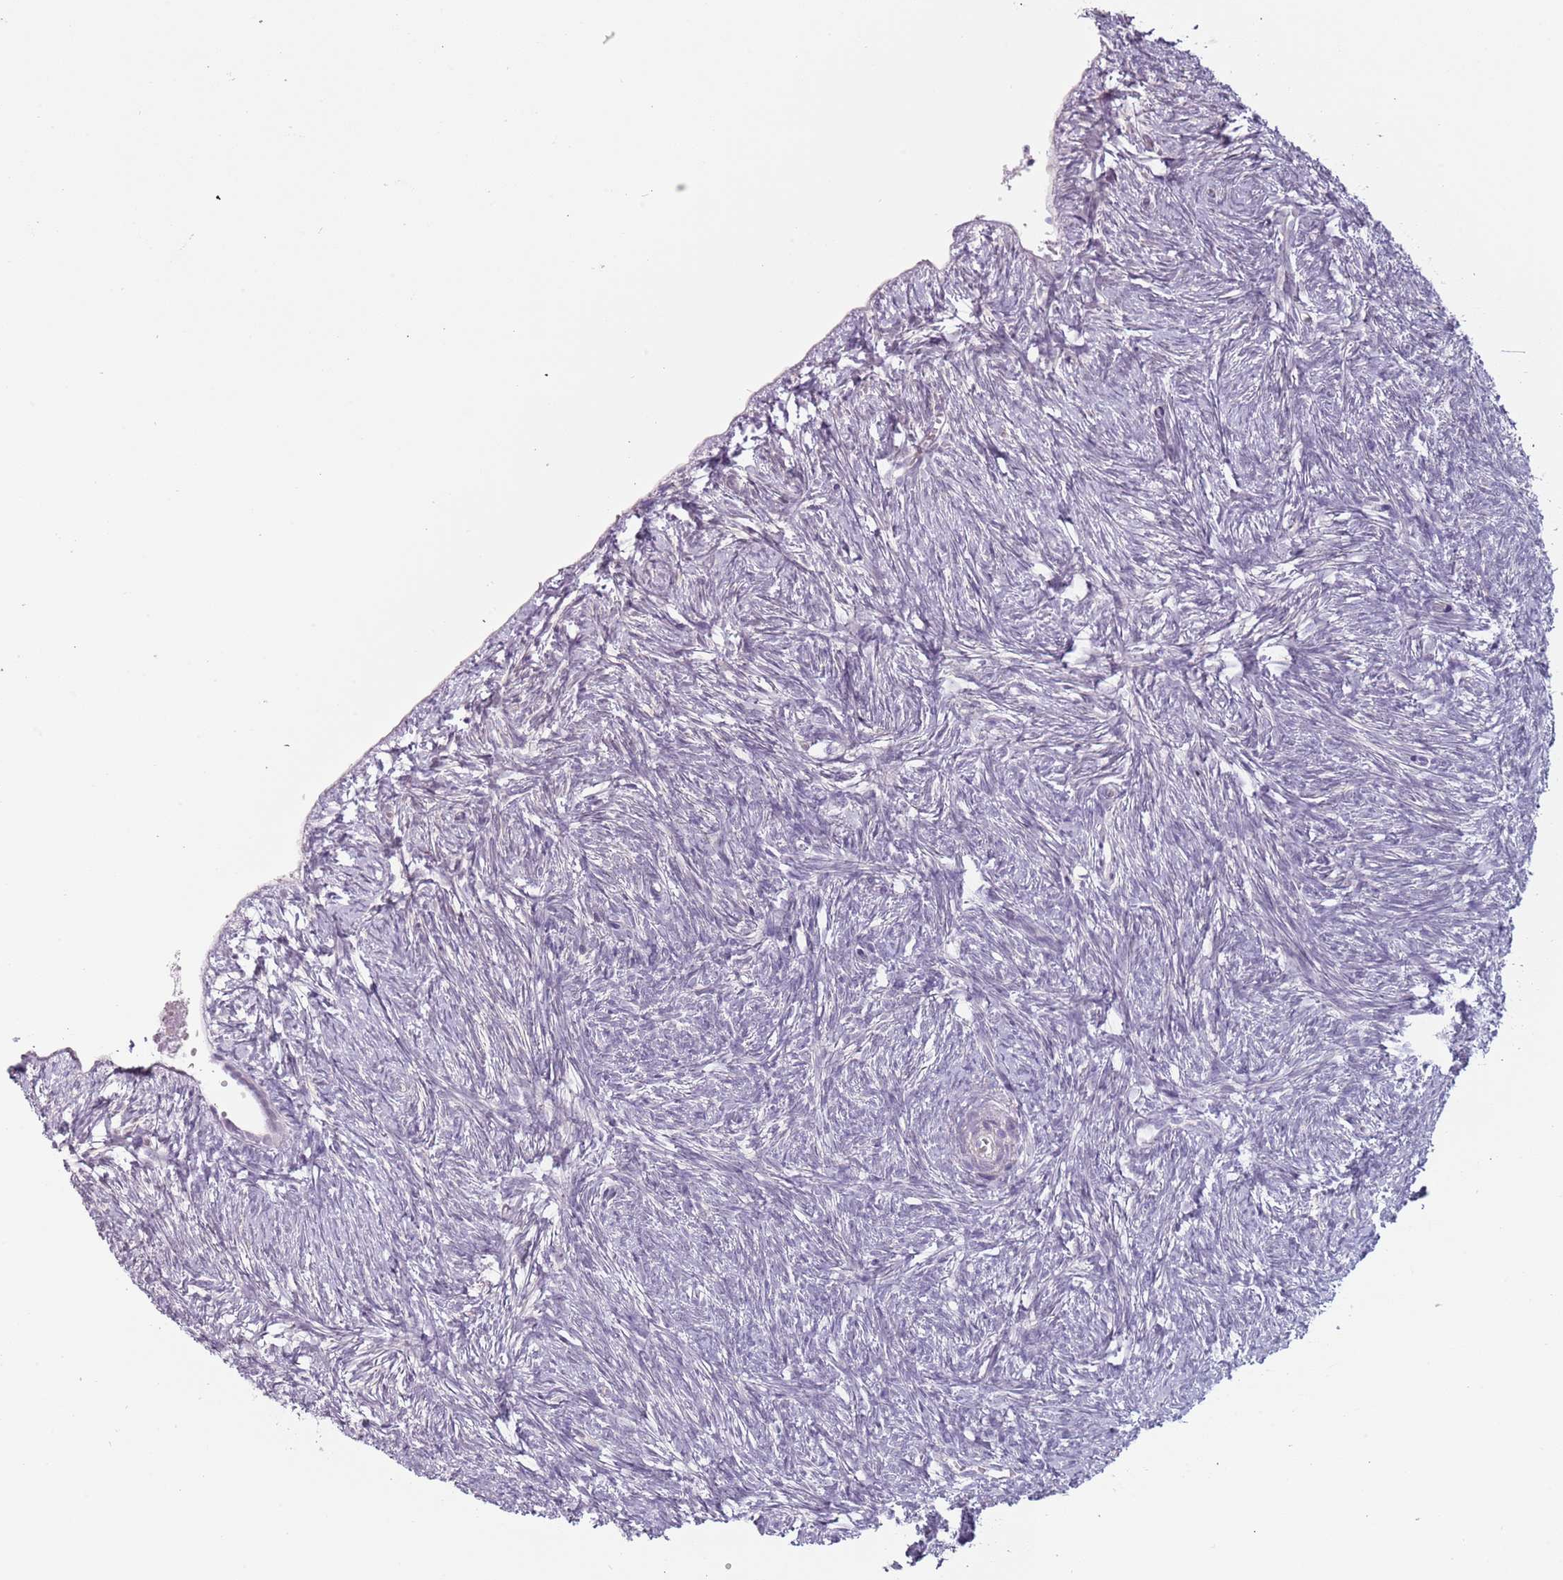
{"staining": {"intensity": "negative", "quantity": "none", "location": "none"}, "tissue": "ovary", "cell_type": "Ovarian stroma cells", "image_type": "normal", "snomed": [{"axis": "morphology", "description": "Normal tissue, NOS"}, {"axis": "topography", "description": "Ovary"}], "caption": "Immunohistochemistry micrograph of unremarkable ovary stained for a protein (brown), which displays no staining in ovarian stroma cells. (DAB (3,3'-diaminobenzidine) immunohistochemistry (IHC), high magnification).", "gene": "RFX2", "patient": {"sex": "female", "age": 51}}